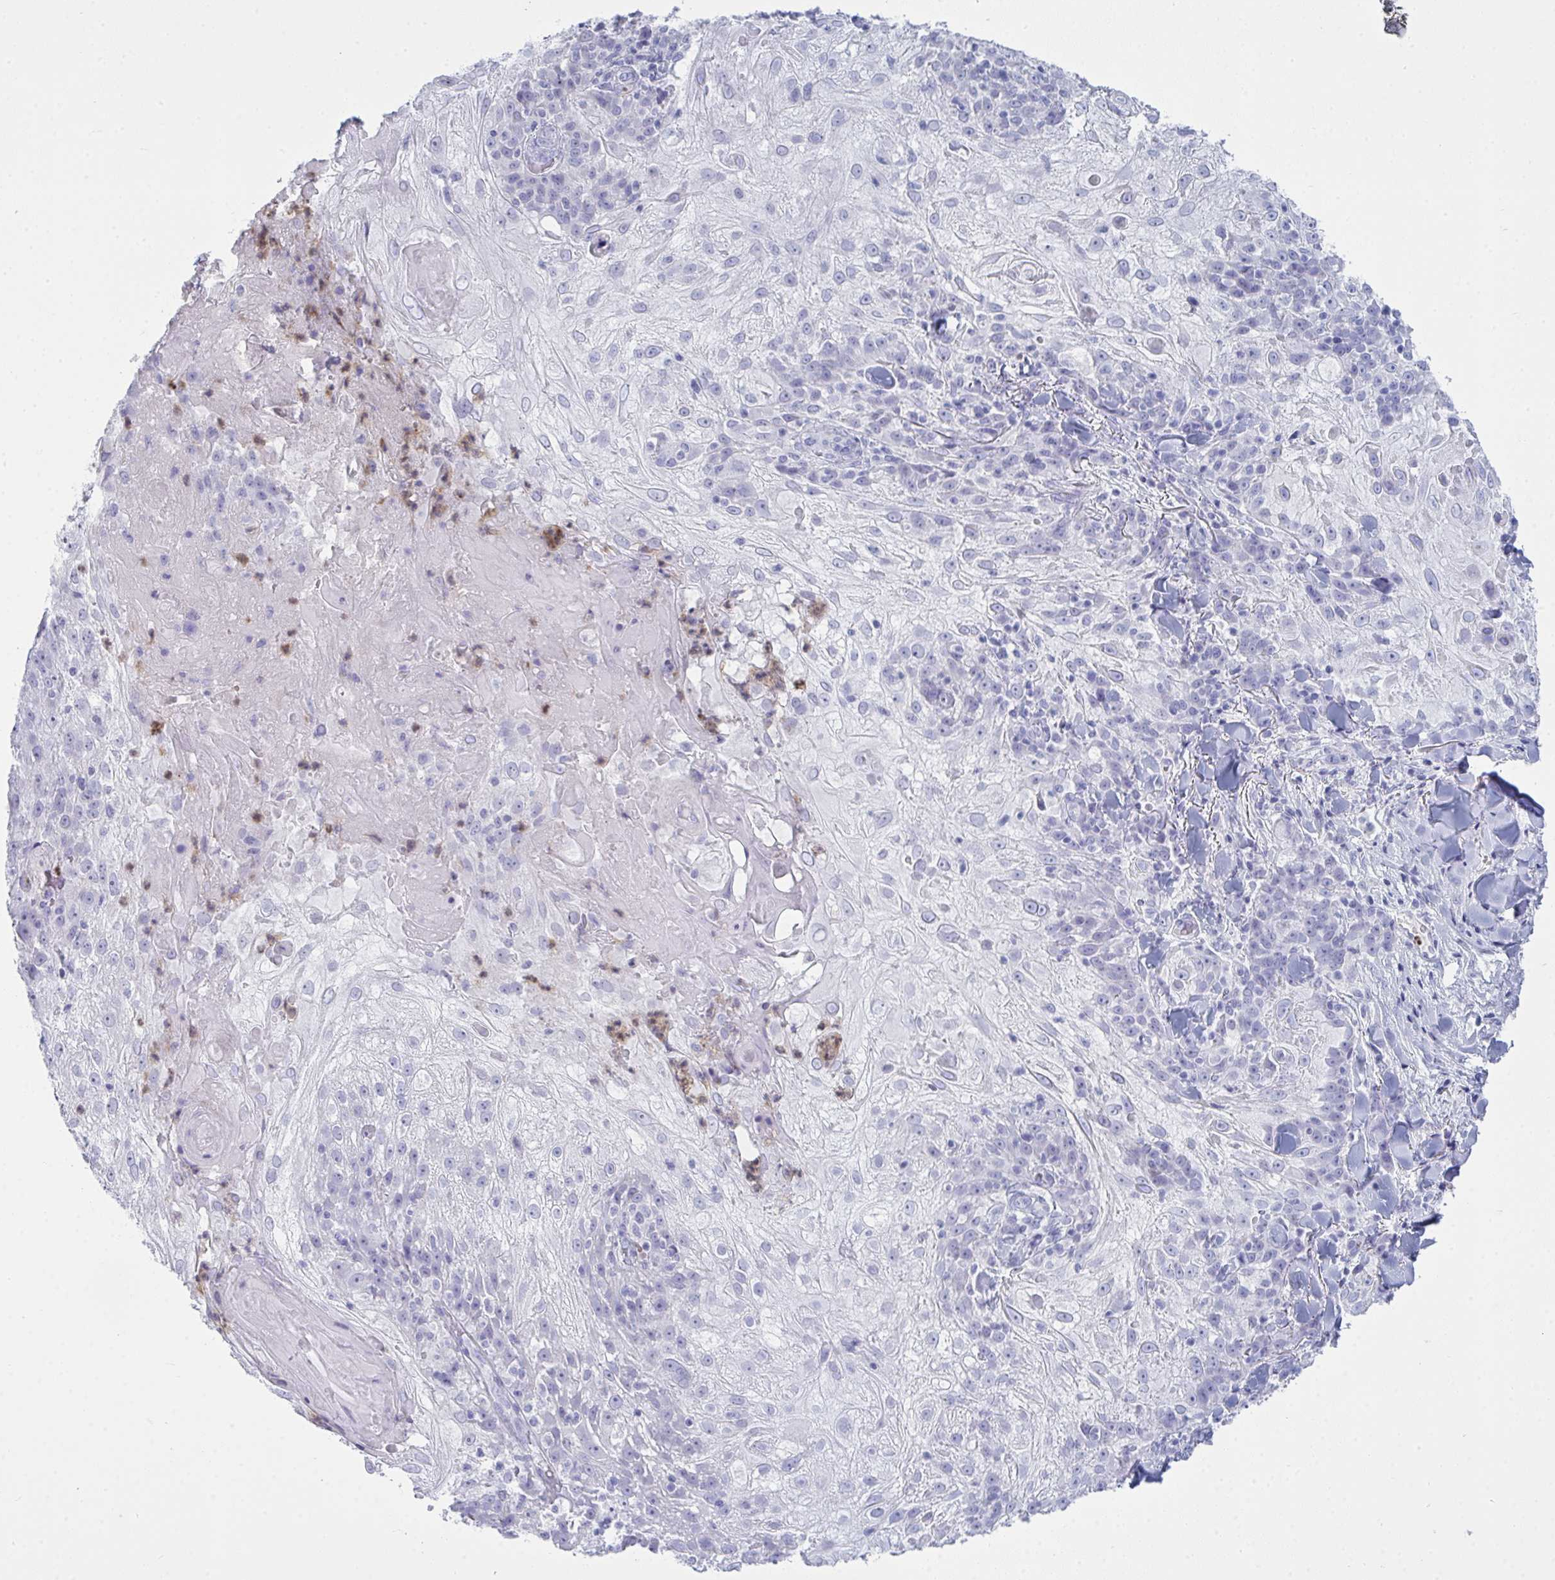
{"staining": {"intensity": "negative", "quantity": "none", "location": "none"}, "tissue": "skin cancer", "cell_type": "Tumor cells", "image_type": "cancer", "snomed": [{"axis": "morphology", "description": "Normal tissue, NOS"}, {"axis": "morphology", "description": "Squamous cell carcinoma, NOS"}, {"axis": "topography", "description": "Skin"}], "caption": "Immunohistochemistry image of neoplastic tissue: squamous cell carcinoma (skin) stained with DAB shows no significant protein staining in tumor cells.", "gene": "SERPINB10", "patient": {"sex": "female", "age": 83}}